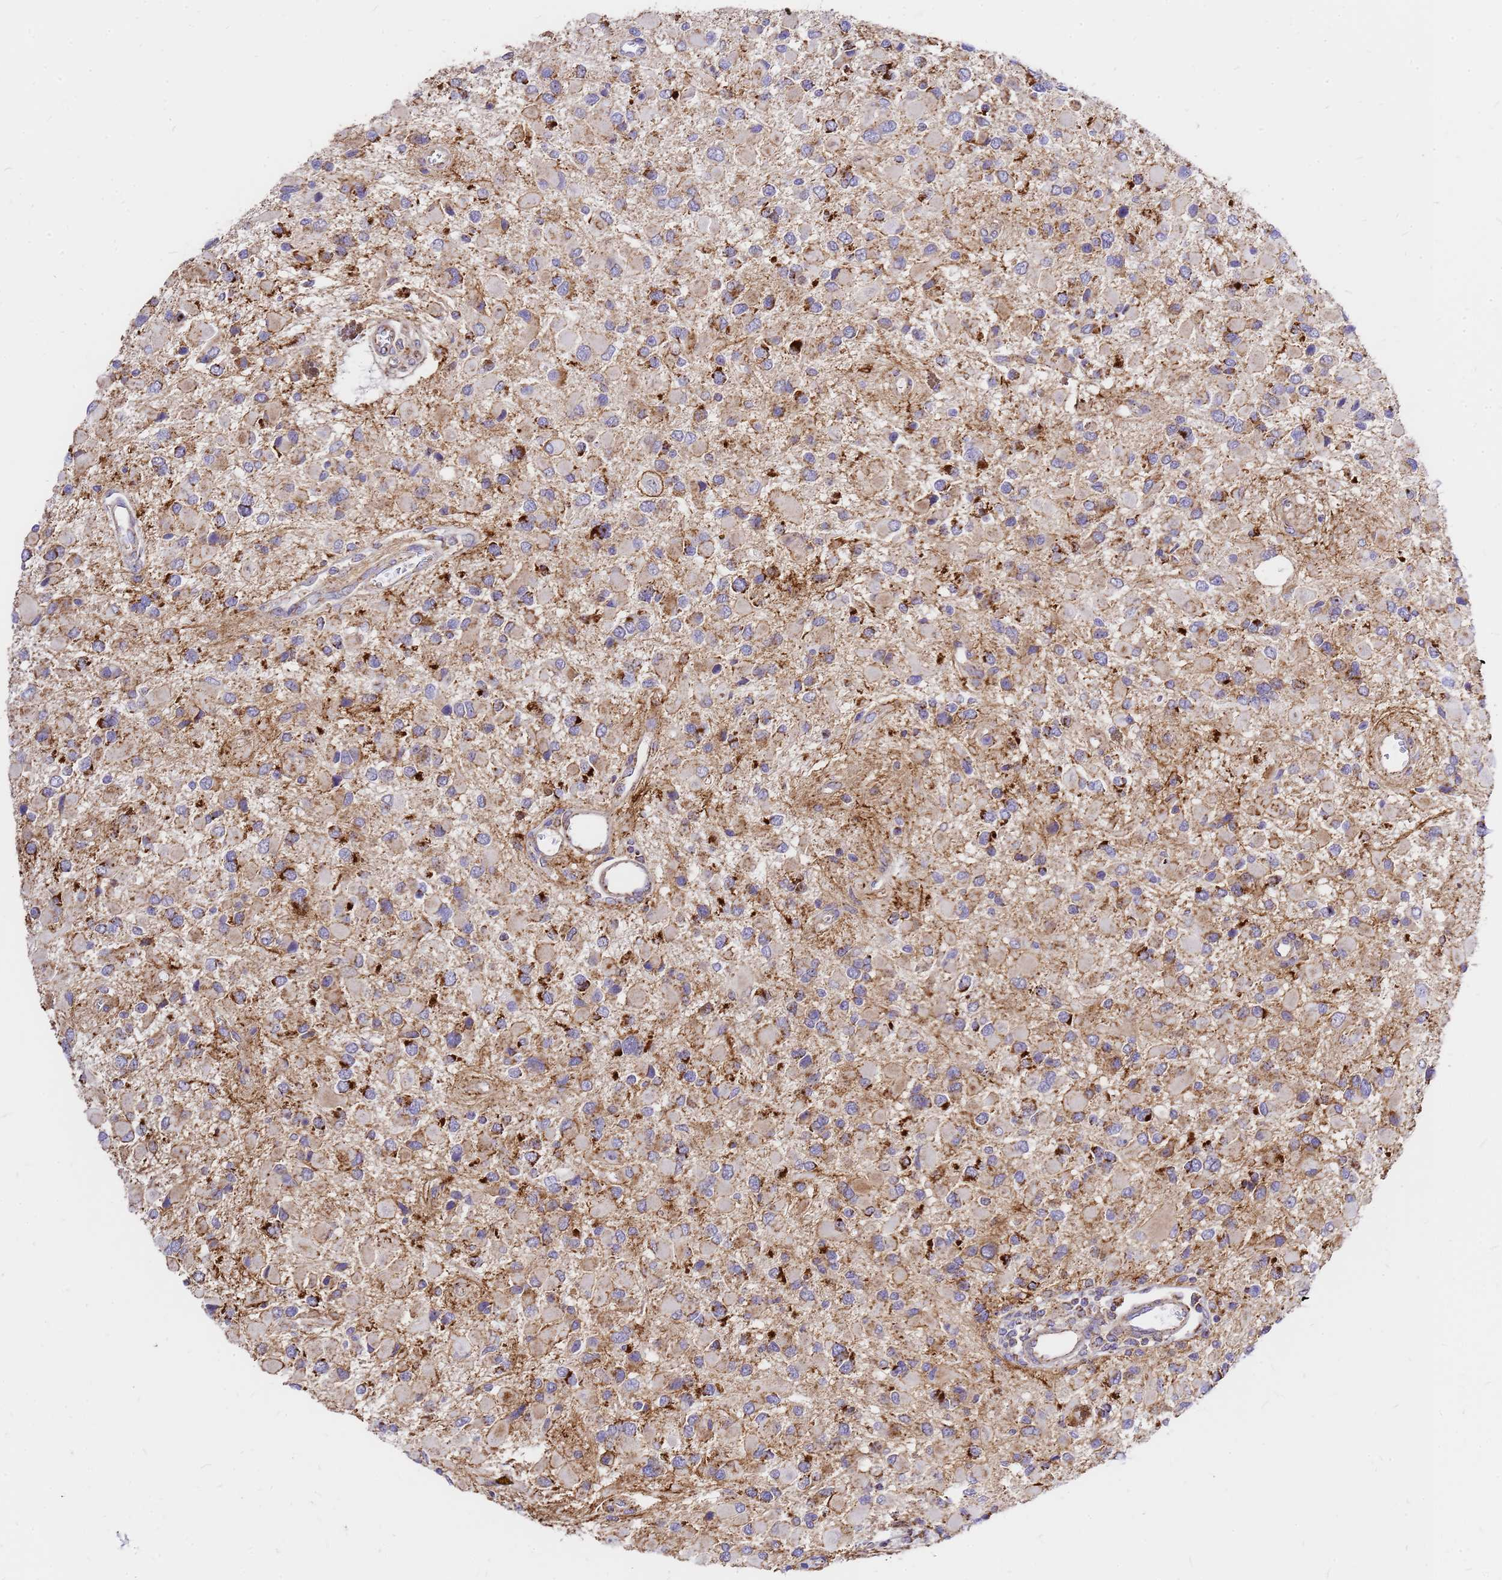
{"staining": {"intensity": "moderate", "quantity": "25%-75%", "location": "cytoplasmic/membranous"}, "tissue": "glioma", "cell_type": "Tumor cells", "image_type": "cancer", "snomed": [{"axis": "morphology", "description": "Glioma, malignant, High grade"}, {"axis": "topography", "description": "Brain"}], "caption": "A high-resolution histopathology image shows IHC staining of glioma, which exhibits moderate cytoplasmic/membranous positivity in about 25%-75% of tumor cells.", "gene": "MRPS26", "patient": {"sex": "male", "age": 53}}